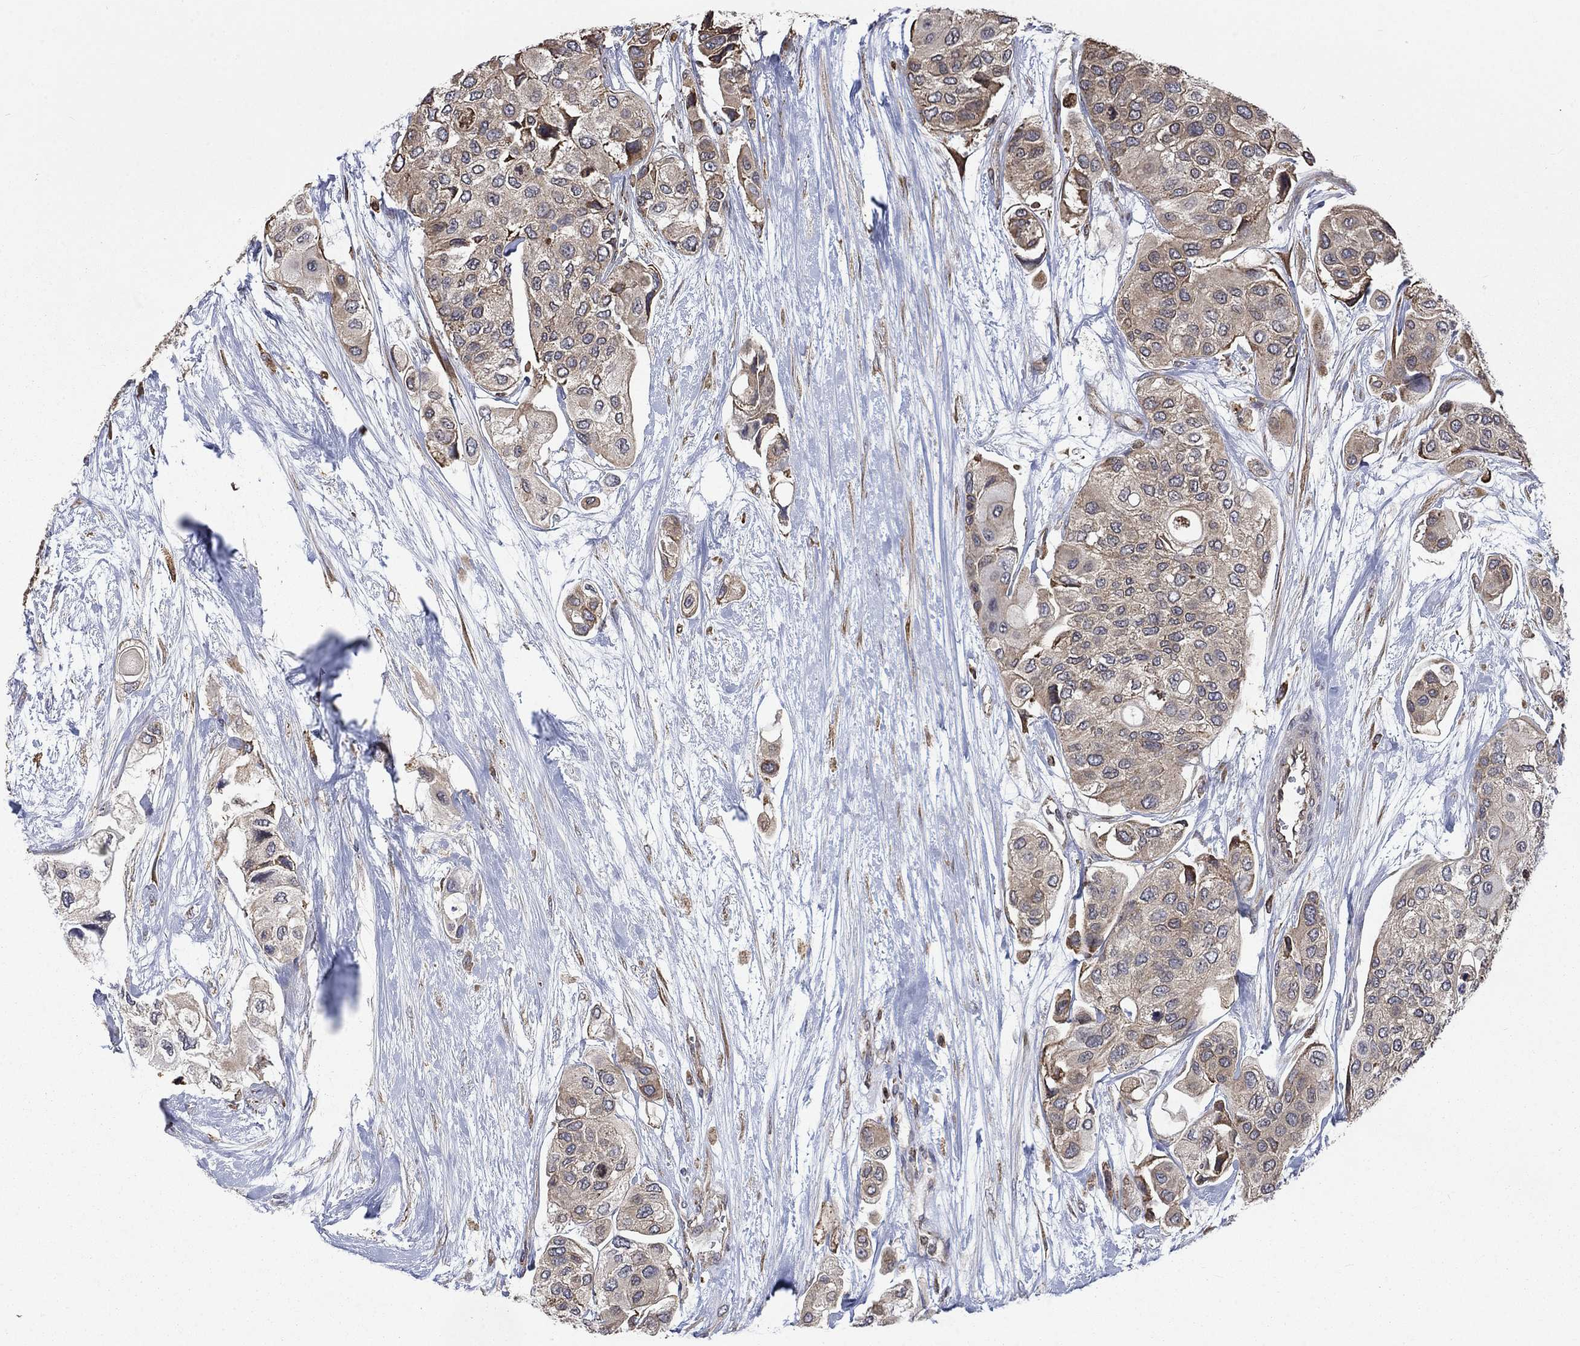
{"staining": {"intensity": "weak", "quantity": "25%-75%", "location": "cytoplasmic/membranous"}, "tissue": "urothelial cancer", "cell_type": "Tumor cells", "image_type": "cancer", "snomed": [{"axis": "morphology", "description": "Urothelial carcinoma, High grade"}, {"axis": "topography", "description": "Urinary bladder"}], "caption": "Immunohistochemistry (DAB (3,3'-diaminobenzidine)) staining of human urothelial cancer shows weak cytoplasmic/membranous protein staining in about 25%-75% of tumor cells.", "gene": "ESRRA", "patient": {"sex": "male", "age": 77}}